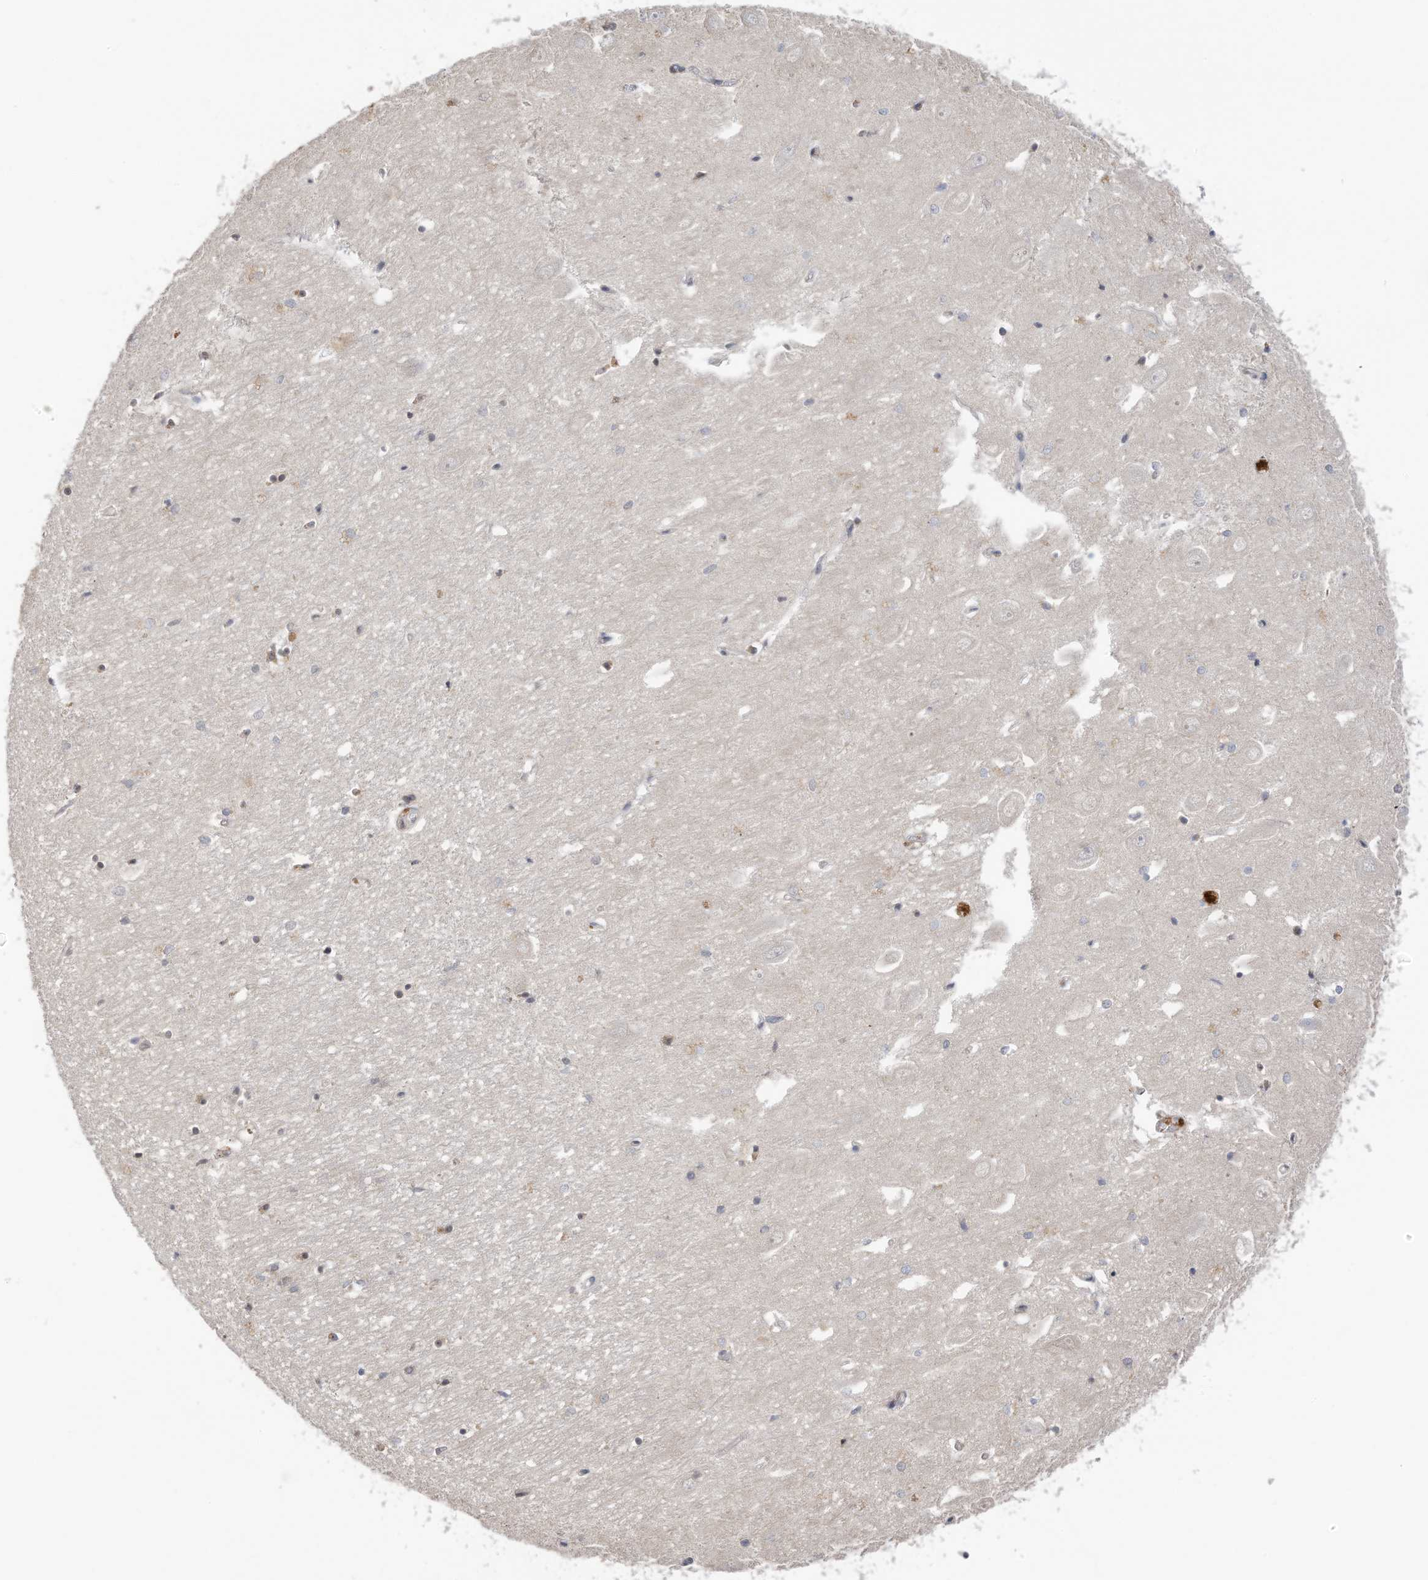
{"staining": {"intensity": "weak", "quantity": "<25%", "location": "cytoplasmic/membranous,nuclear"}, "tissue": "hippocampus", "cell_type": "Glial cells", "image_type": "normal", "snomed": [{"axis": "morphology", "description": "Normal tissue, NOS"}, {"axis": "topography", "description": "Hippocampus"}], "caption": "Micrograph shows no significant protein positivity in glial cells of normal hippocampus.", "gene": "REC8", "patient": {"sex": "female", "age": 64}}